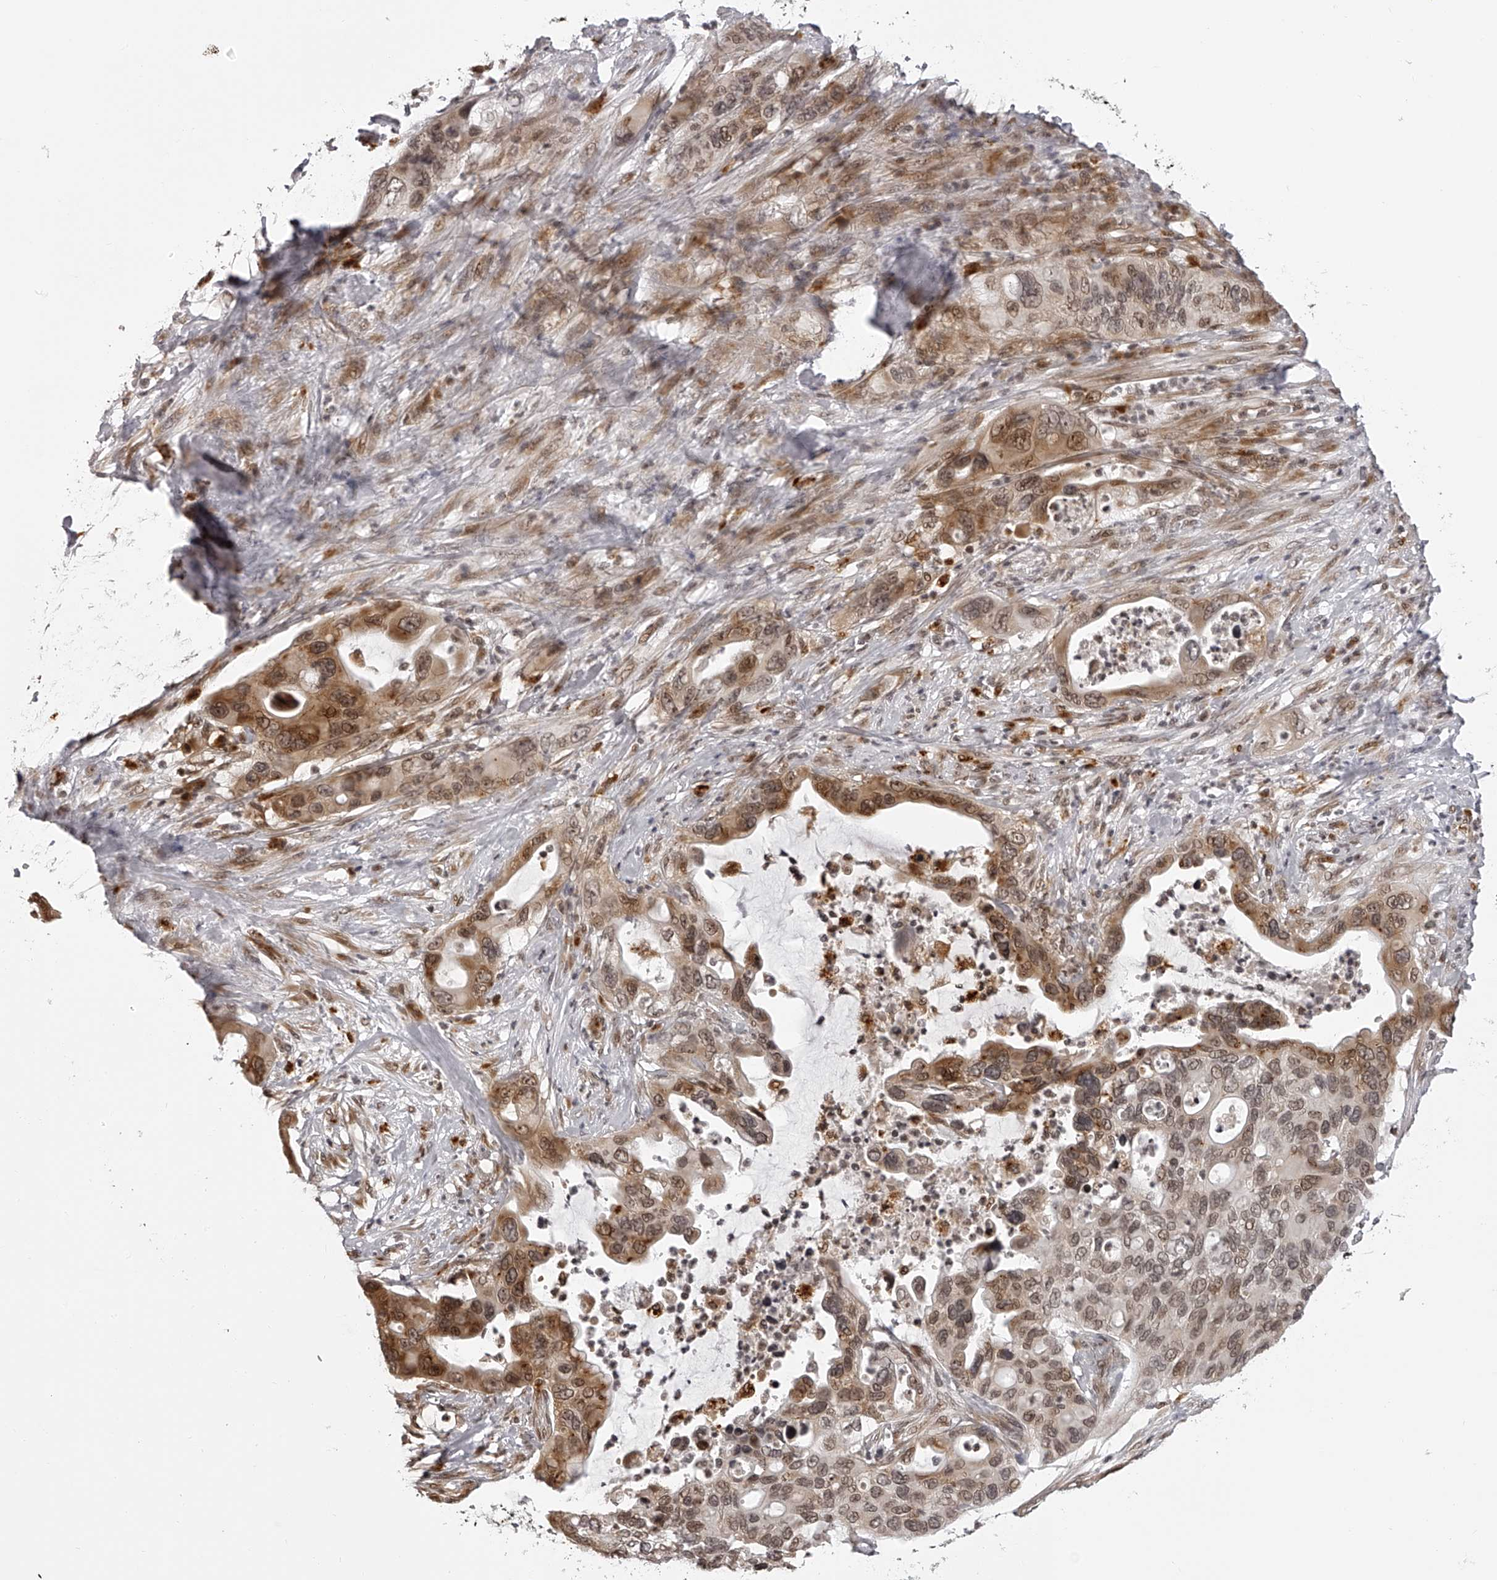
{"staining": {"intensity": "moderate", "quantity": ">75%", "location": "cytoplasmic/membranous,nuclear"}, "tissue": "pancreatic cancer", "cell_type": "Tumor cells", "image_type": "cancer", "snomed": [{"axis": "morphology", "description": "Adenocarcinoma, NOS"}, {"axis": "topography", "description": "Pancreas"}], "caption": "Human pancreatic adenocarcinoma stained with a brown dye displays moderate cytoplasmic/membranous and nuclear positive expression in about >75% of tumor cells.", "gene": "ODF2L", "patient": {"sex": "female", "age": 71}}